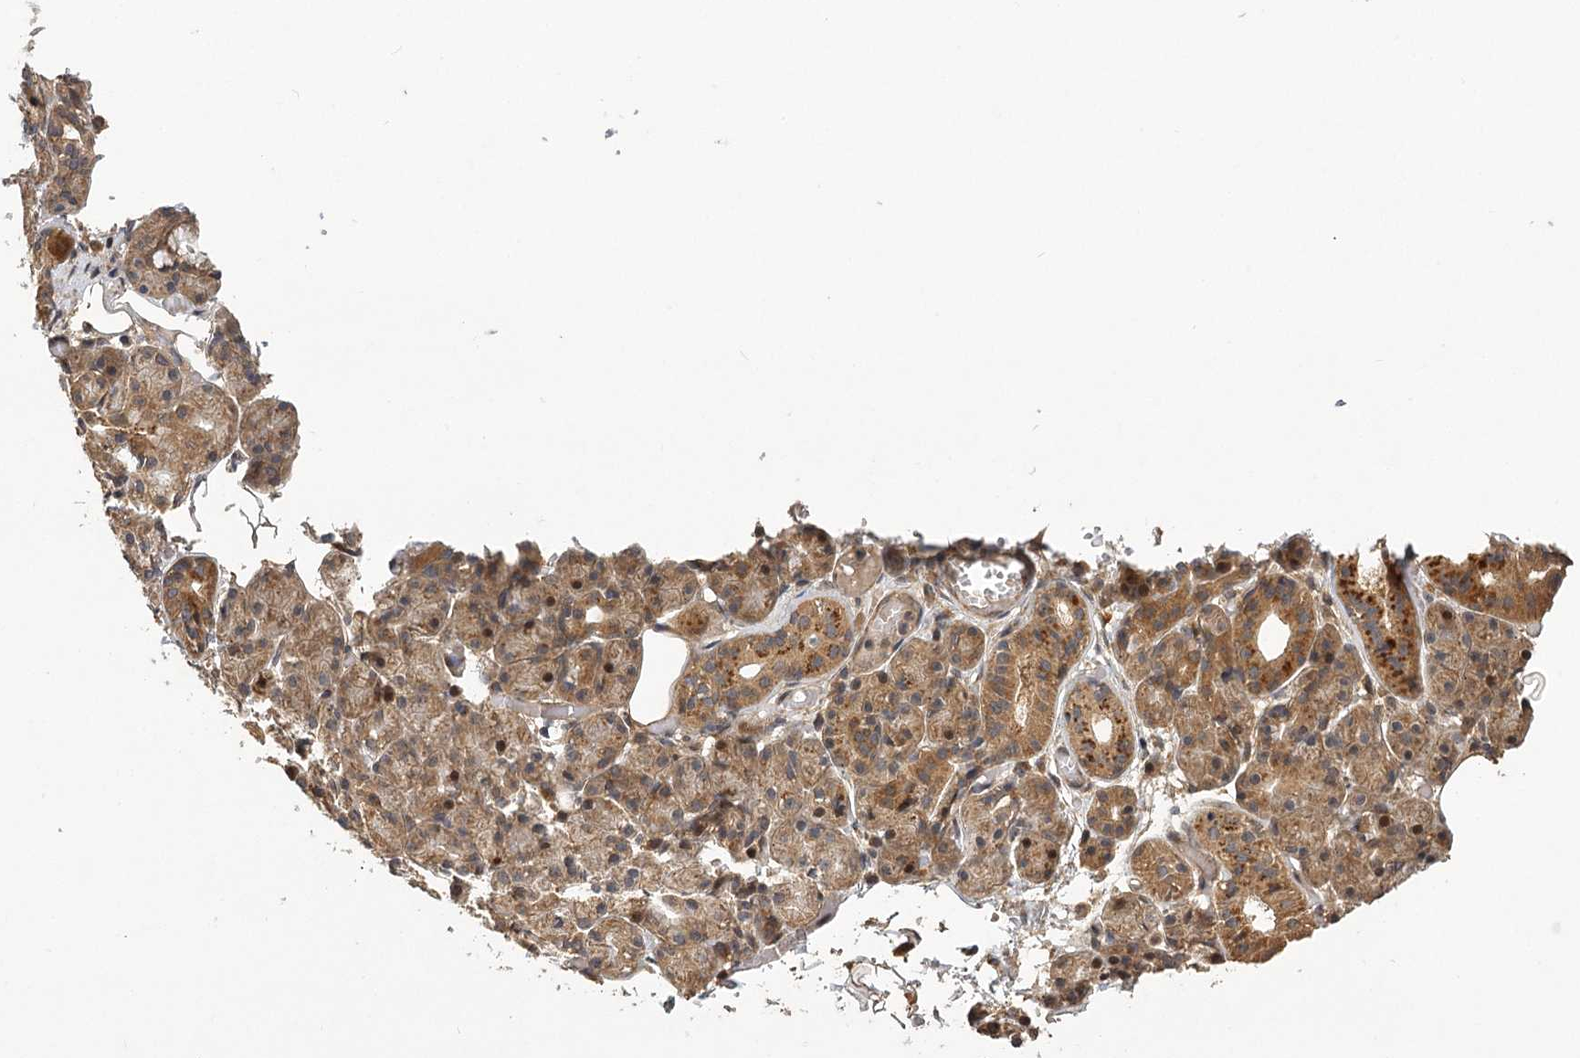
{"staining": {"intensity": "moderate", "quantity": "25%-75%", "location": "cytoplasmic/membranous"}, "tissue": "salivary gland", "cell_type": "Glandular cells", "image_type": "normal", "snomed": [{"axis": "morphology", "description": "Normal tissue, NOS"}, {"axis": "topography", "description": "Salivary gland"}], "caption": "Immunohistochemistry (IHC) histopathology image of benign salivary gland: salivary gland stained using IHC reveals medium levels of moderate protein expression localized specifically in the cytoplasmic/membranous of glandular cells, appearing as a cytoplasmic/membranous brown color.", "gene": "LSS", "patient": {"sex": "male", "age": 63}}